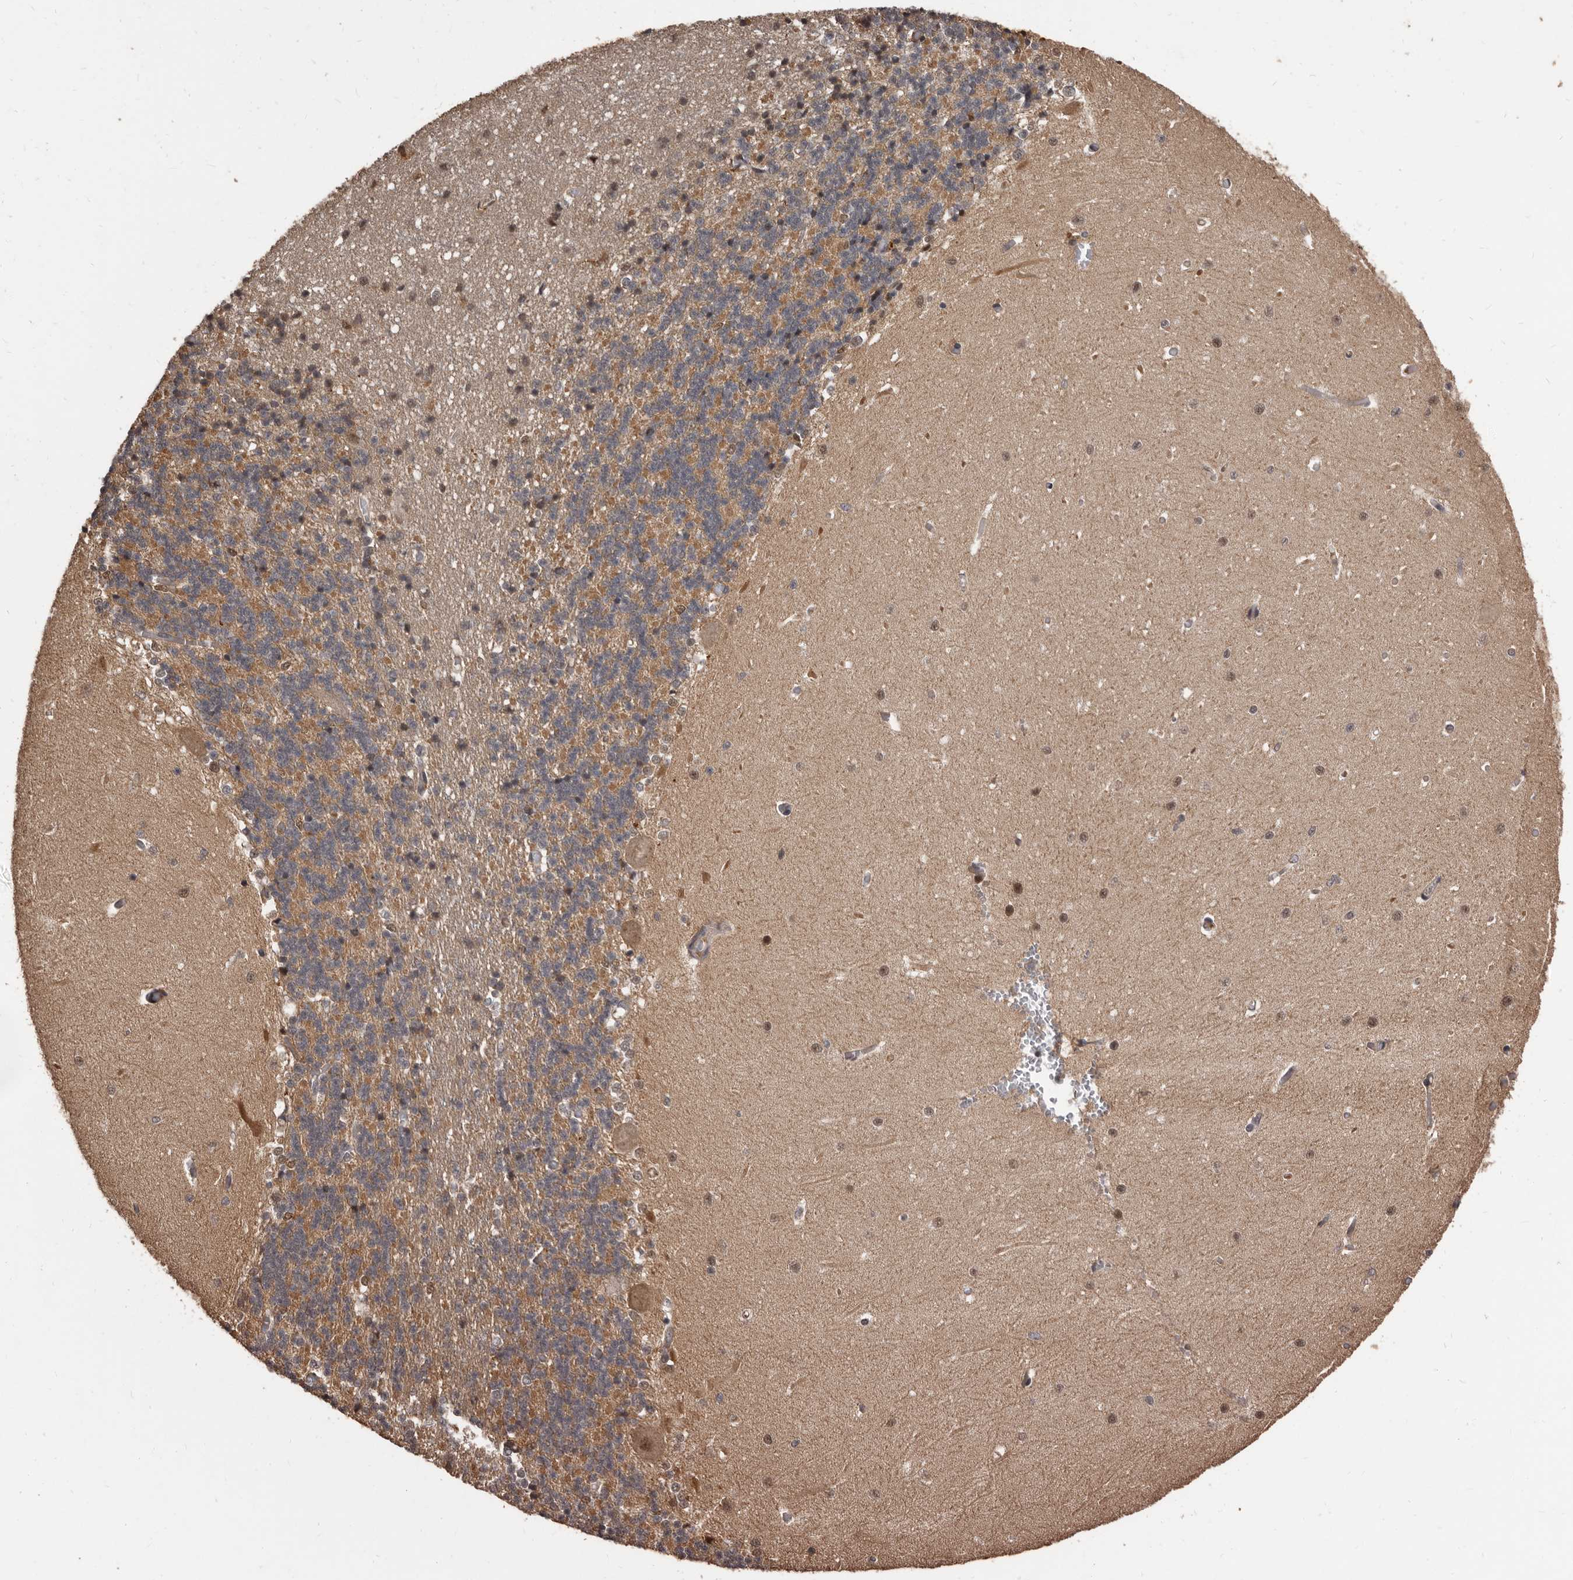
{"staining": {"intensity": "moderate", "quantity": "25%-75%", "location": "cytoplasmic/membranous"}, "tissue": "cerebellum", "cell_type": "Cells in granular layer", "image_type": "normal", "snomed": [{"axis": "morphology", "description": "Normal tissue, NOS"}, {"axis": "topography", "description": "Cerebellum"}], "caption": "Immunohistochemical staining of unremarkable cerebellum exhibits 25%-75% levels of moderate cytoplasmic/membranous protein staining in about 25%-75% of cells in granular layer.", "gene": "AHR", "patient": {"sex": "male", "age": 37}}